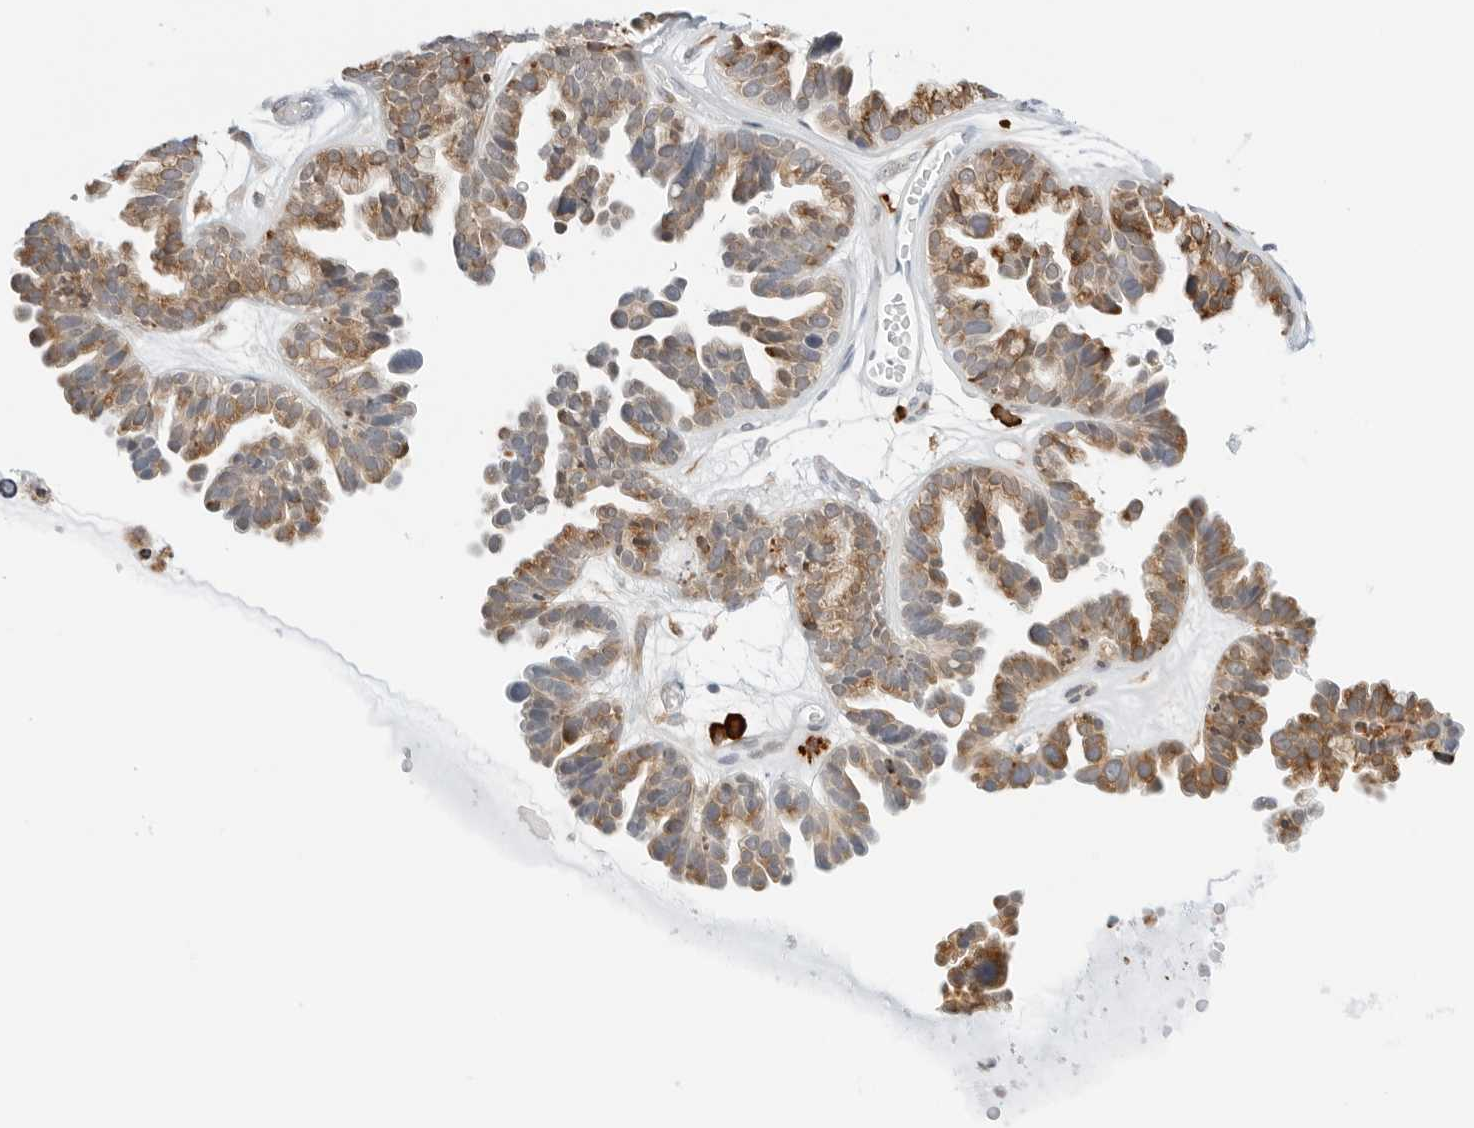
{"staining": {"intensity": "moderate", "quantity": ">75%", "location": "cytoplasmic/membranous"}, "tissue": "ovarian cancer", "cell_type": "Tumor cells", "image_type": "cancer", "snomed": [{"axis": "morphology", "description": "Cystadenocarcinoma, serous, NOS"}, {"axis": "topography", "description": "Ovary"}], "caption": "Immunohistochemical staining of ovarian serous cystadenocarcinoma shows medium levels of moderate cytoplasmic/membranous protein positivity in about >75% of tumor cells. Nuclei are stained in blue.", "gene": "THEM4", "patient": {"sex": "female", "age": 56}}